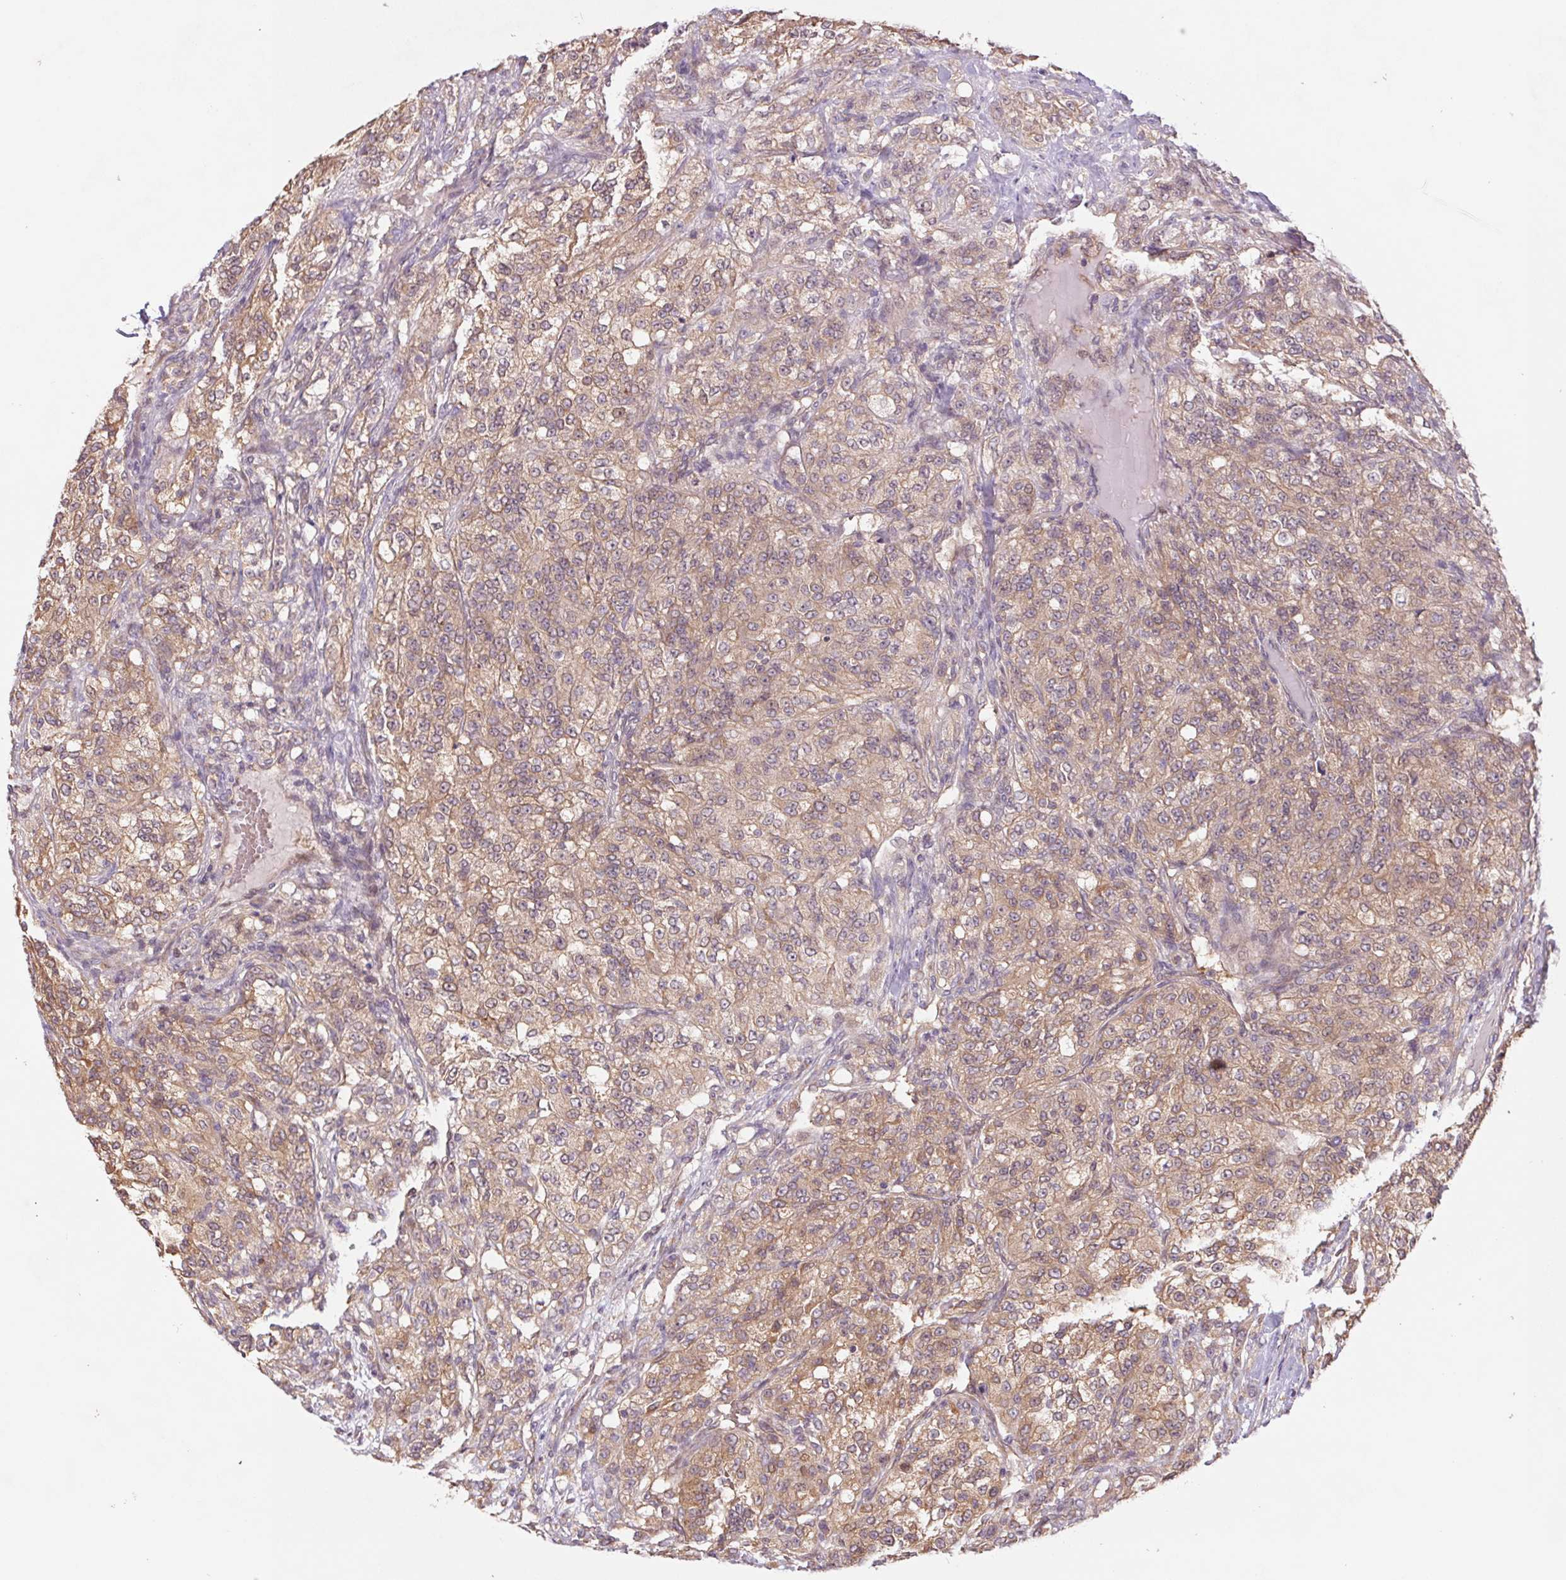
{"staining": {"intensity": "weak", "quantity": ">75%", "location": "cytoplasmic/membranous"}, "tissue": "renal cancer", "cell_type": "Tumor cells", "image_type": "cancer", "snomed": [{"axis": "morphology", "description": "Adenocarcinoma, NOS"}, {"axis": "topography", "description": "Kidney"}], "caption": "Immunohistochemical staining of human adenocarcinoma (renal) demonstrates low levels of weak cytoplasmic/membranous protein positivity in about >75% of tumor cells.", "gene": "RRM1", "patient": {"sex": "female", "age": 63}}